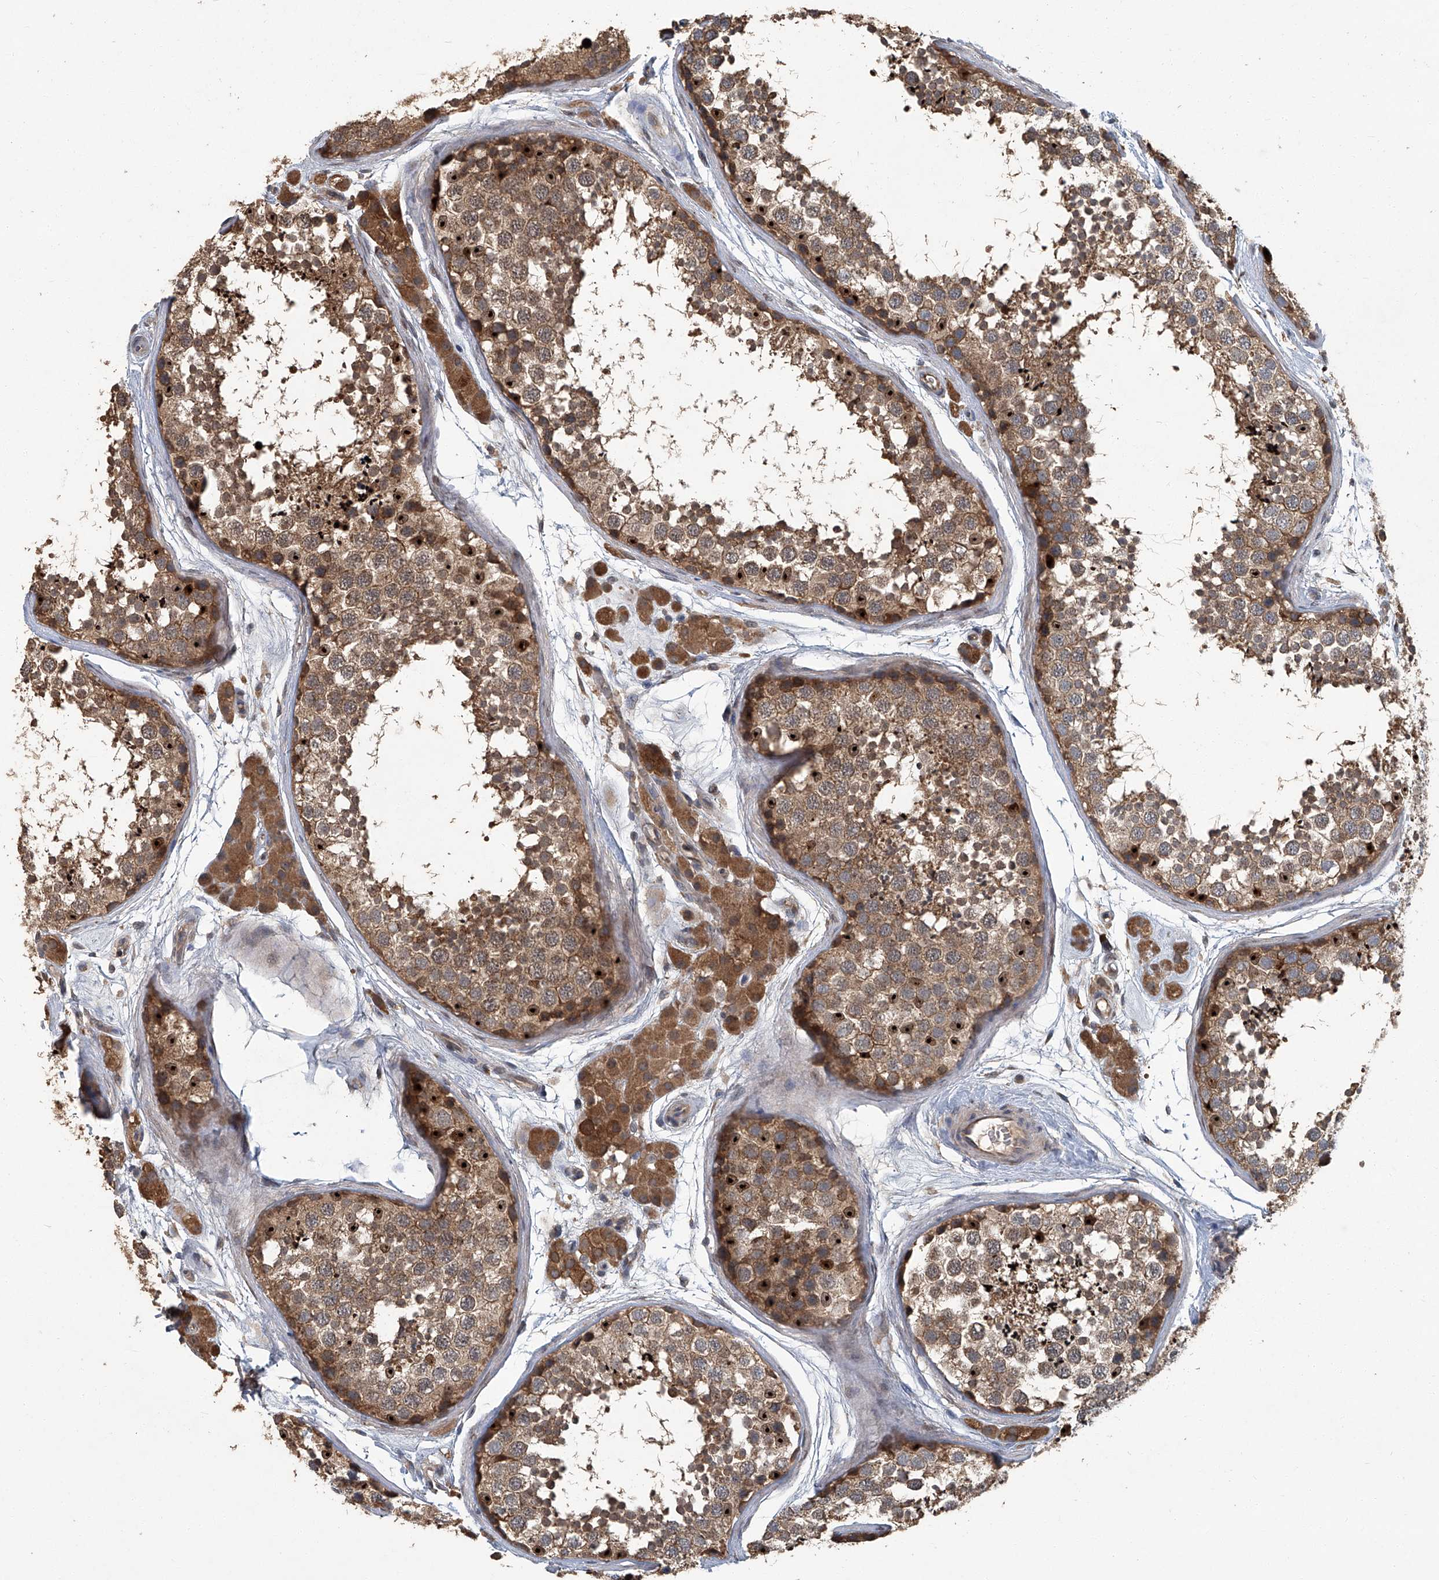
{"staining": {"intensity": "moderate", "quantity": ">75%", "location": "cytoplasmic/membranous,nuclear"}, "tissue": "testis", "cell_type": "Cells in seminiferous ducts", "image_type": "normal", "snomed": [{"axis": "morphology", "description": "Normal tissue, NOS"}, {"axis": "topography", "description": "Testis"}], "caption": "Cells in seminiferous ducts exhibit medium levels of moderate cytoplasmic/membranous,nuclear staining in approximately >75% of cells in benign human testis.", "gene": "ANKRD34A", "patient": {"sex": "male", "age": 56}}